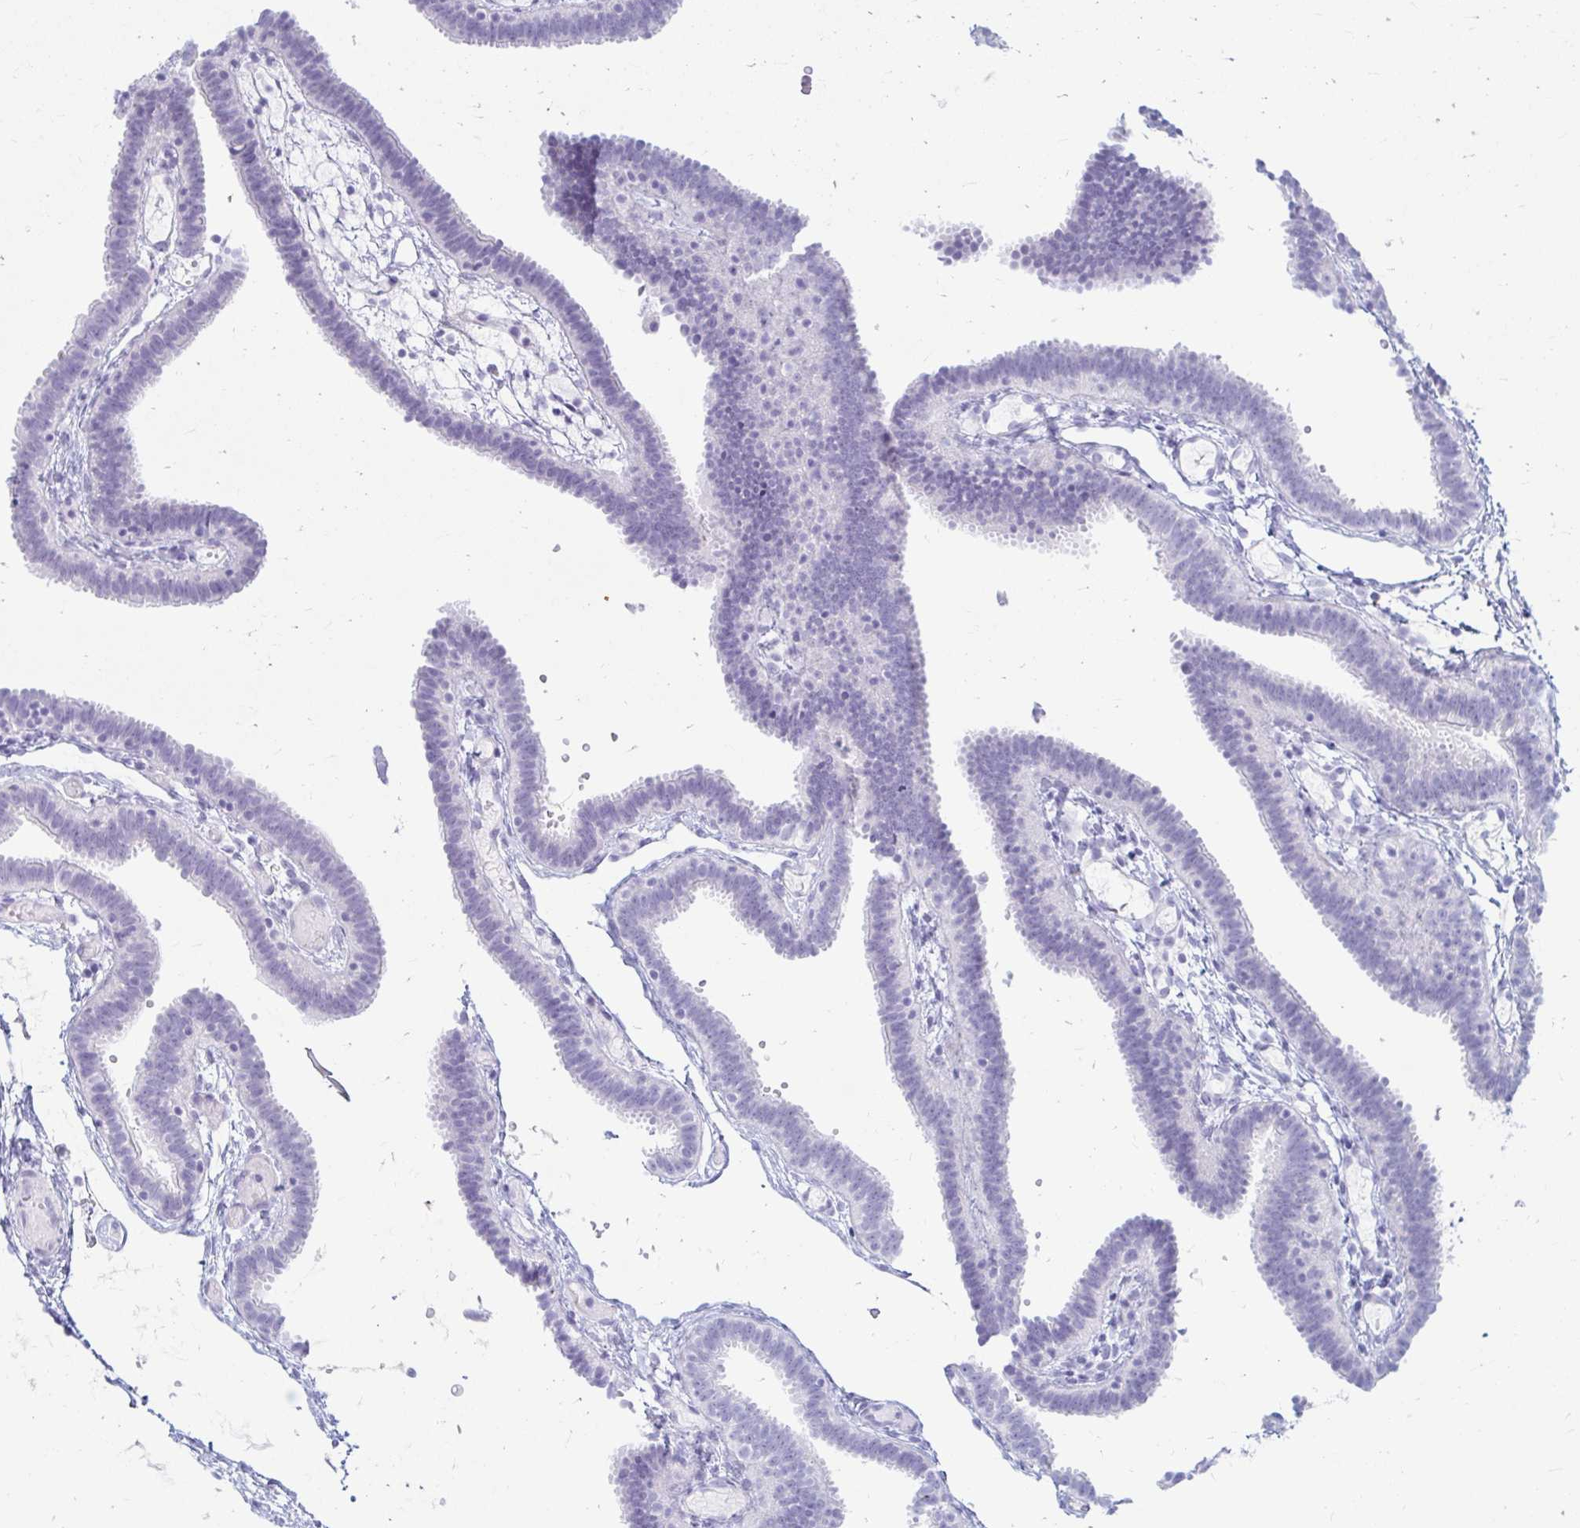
{"staining": {"intensity": "negative", "quantity": "none", "location": "none"}, "tissue": "fallopian tube", "cell_type": "Glandular cells", "image_type": "normal", "snomed": [{"axis": "morphology", "description": "Normal tissue, NOS"}, {"axis": "topography", "description": "Fallopian tube"}], "caption": "DAB immunohistochemical staining of unremarkable human fallopian tube exhibits no significant positivity in glandular cells.", "gene": "ERICH6", "patient": {"sex": "female", "age": 37}}